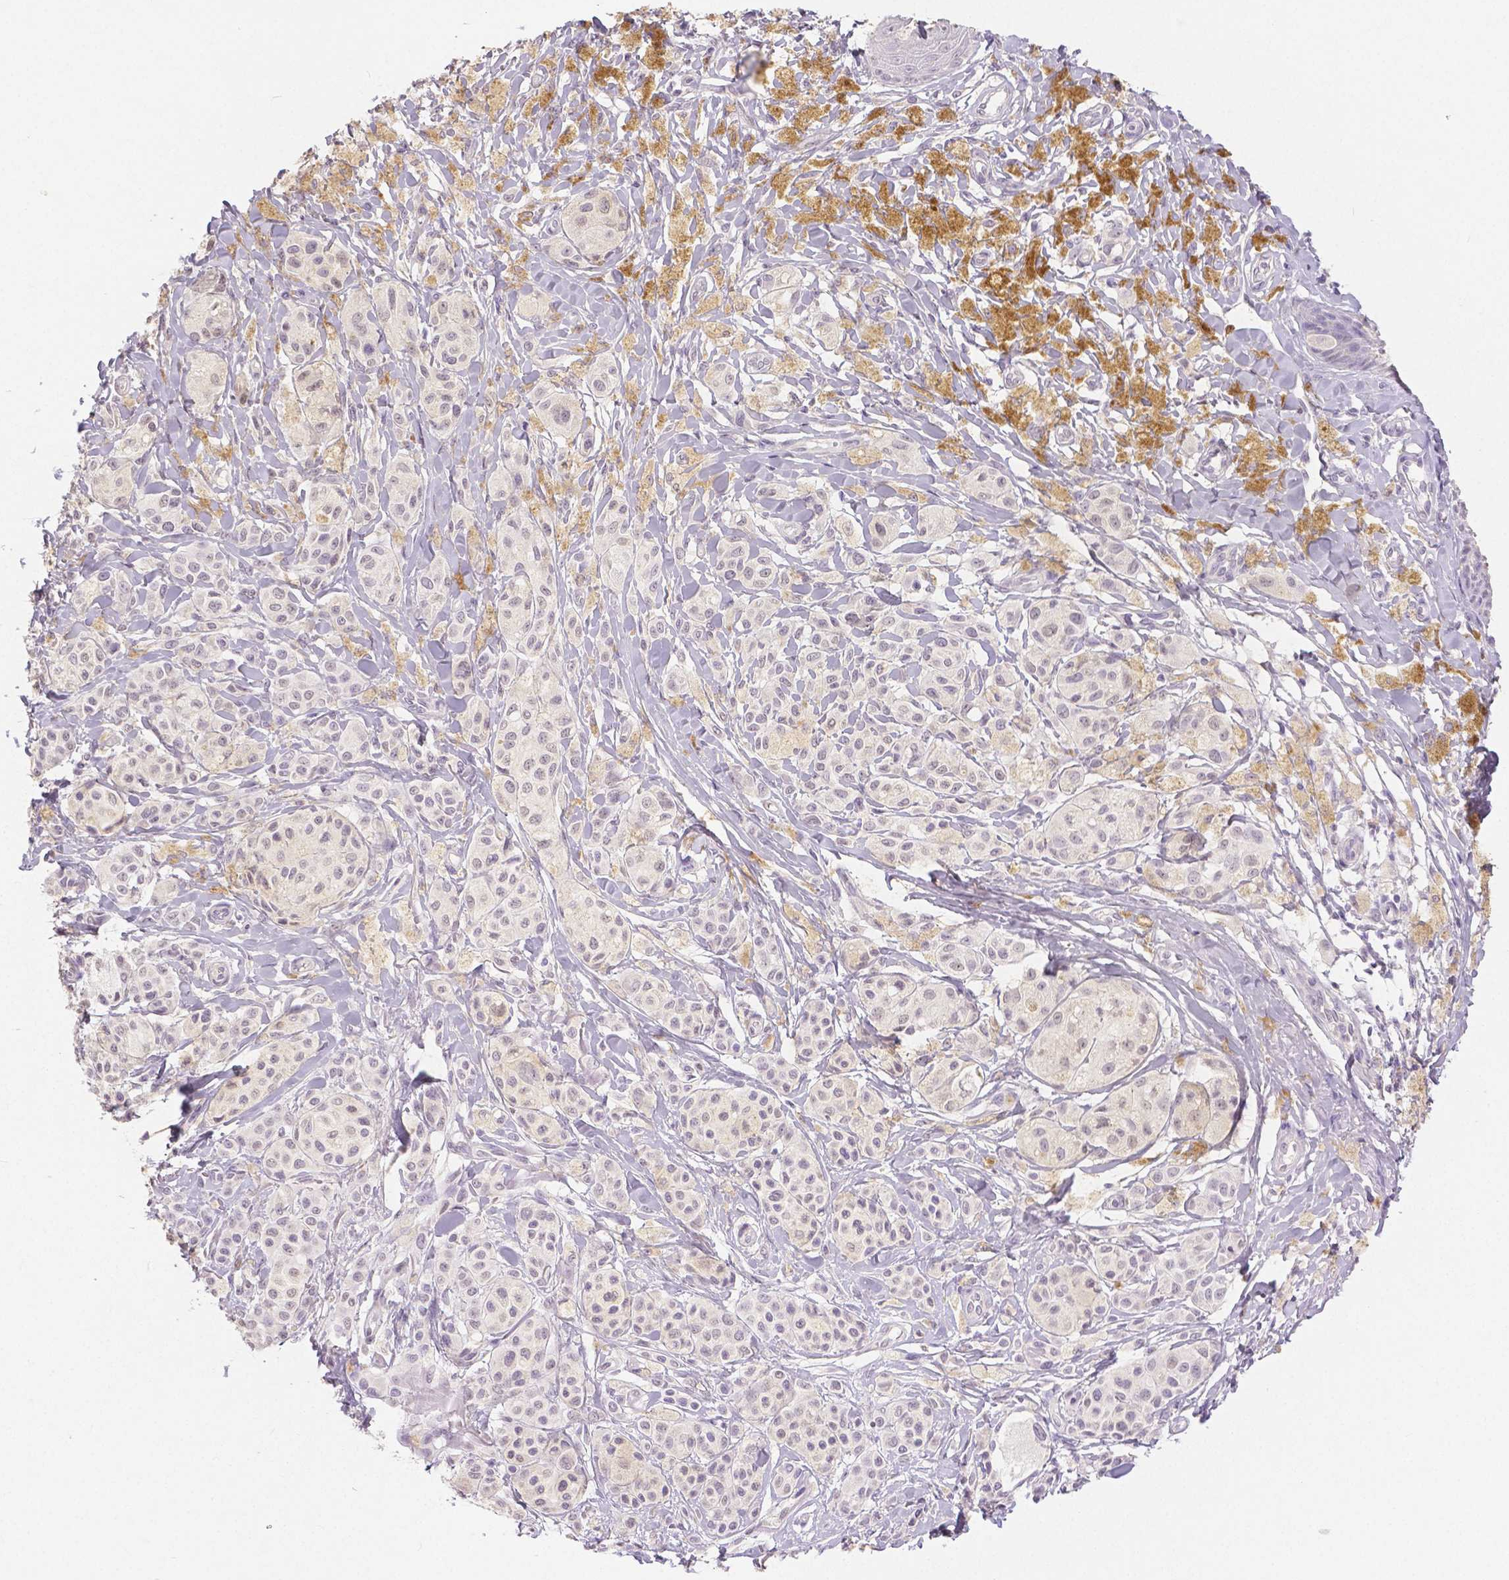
{"staining": {"intensity": "negative", "quantity": "none", "location": "none"}, "tissue": "melanoma", "cell_type": "Tumor cells", "image_type": "cancer", "snomed": [{"axis": "morphology", "description": "Malignant melanoma, NOS"}, {"axis": "topography", "description": "Skin"}], "caption": "The image displays no staining of tumor cells in melanoma.", "gene": "OCLN", "patient": {"sex": "female", "age": 80}}